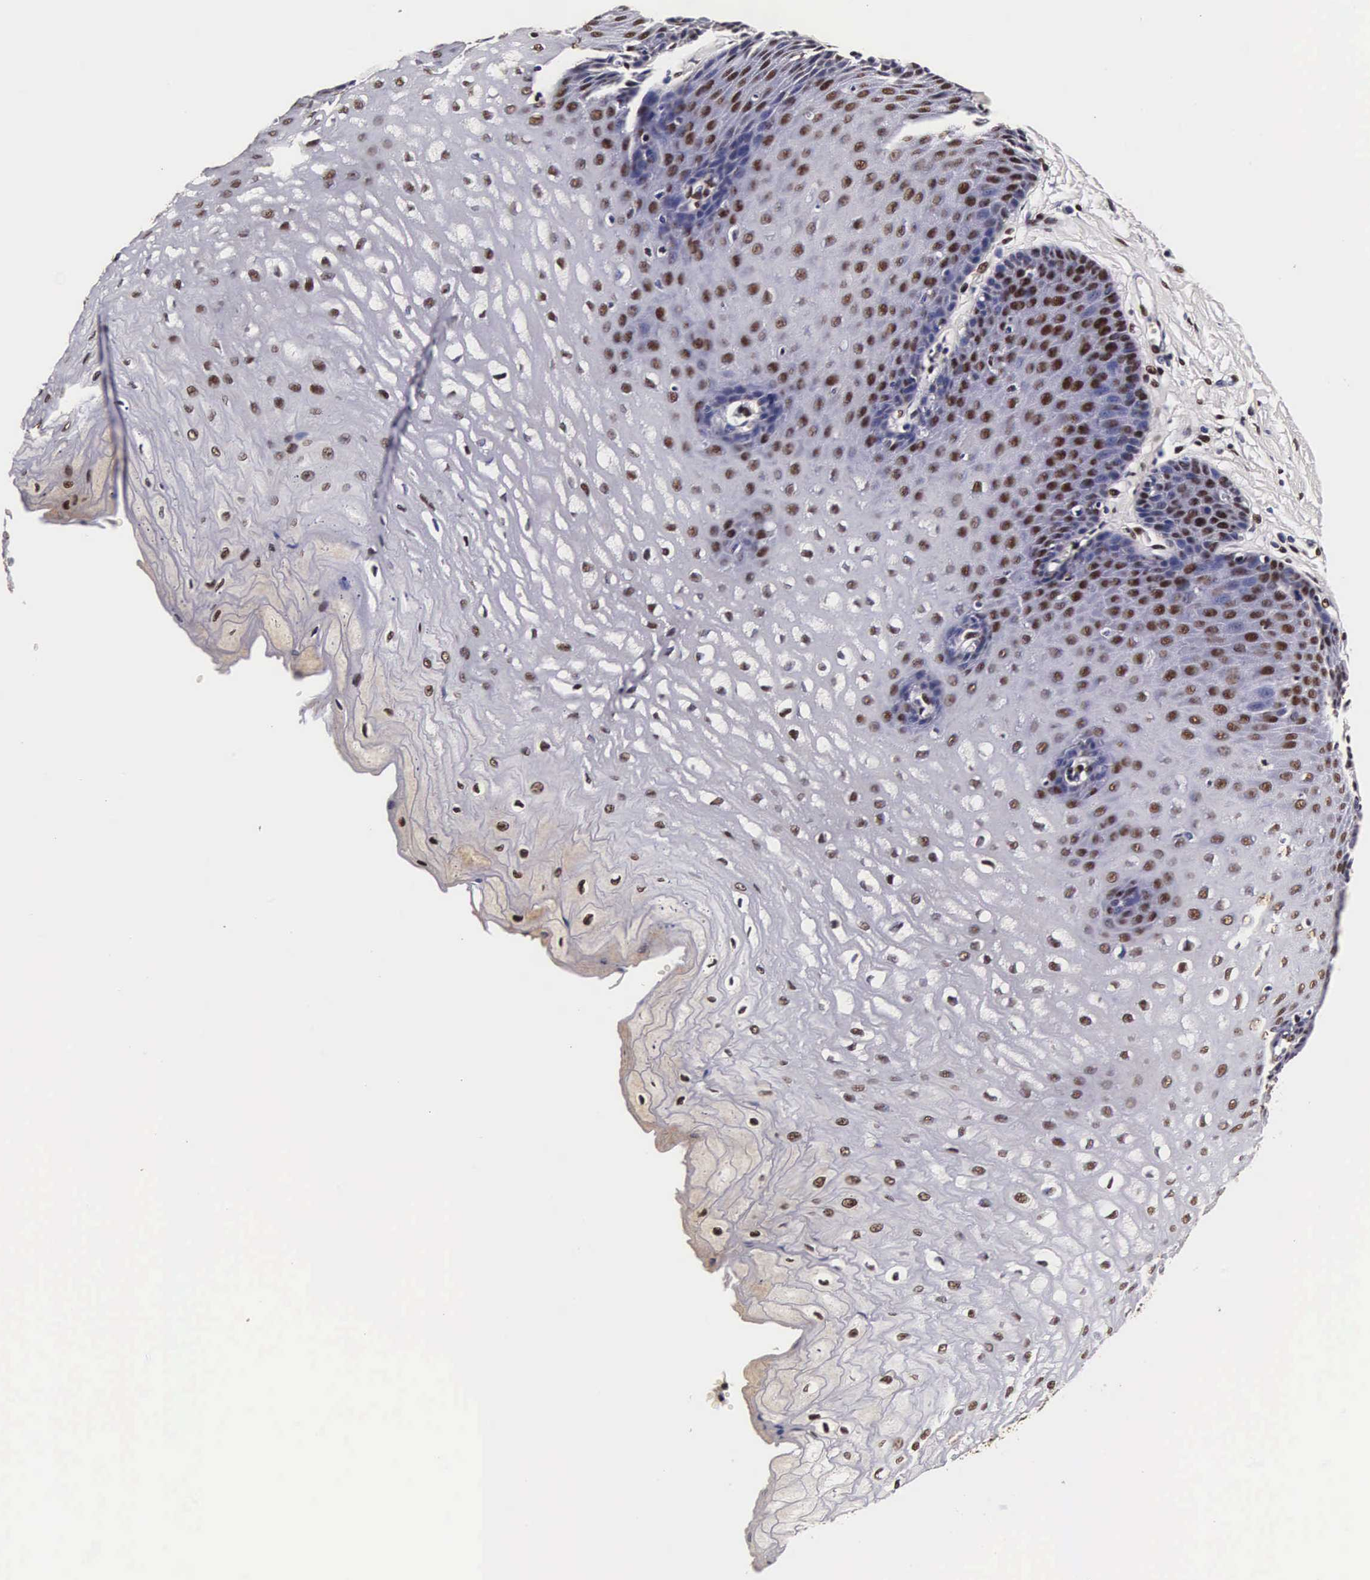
{"staining": {"intensity": "moderate", "quantity": ">75%", "location": "nuclear"}, "tissue": "esophagus", "cell_type": "Squamous epithelial cells", "image_type": "normal", "snomed": [{"axis": "morphology", "description": "Normal tissue, NOS"}, {"axis": "topography", "description": "Esophagus"}], "caption": "Approximately >75% of squamous epithelial cells in benign esophagus exhibit moderate nuclear protein expression as visualized by brown immunohistochemical staining.", "gene": "BCL2L2", "patient": {"sex": "male", "age": 70}}